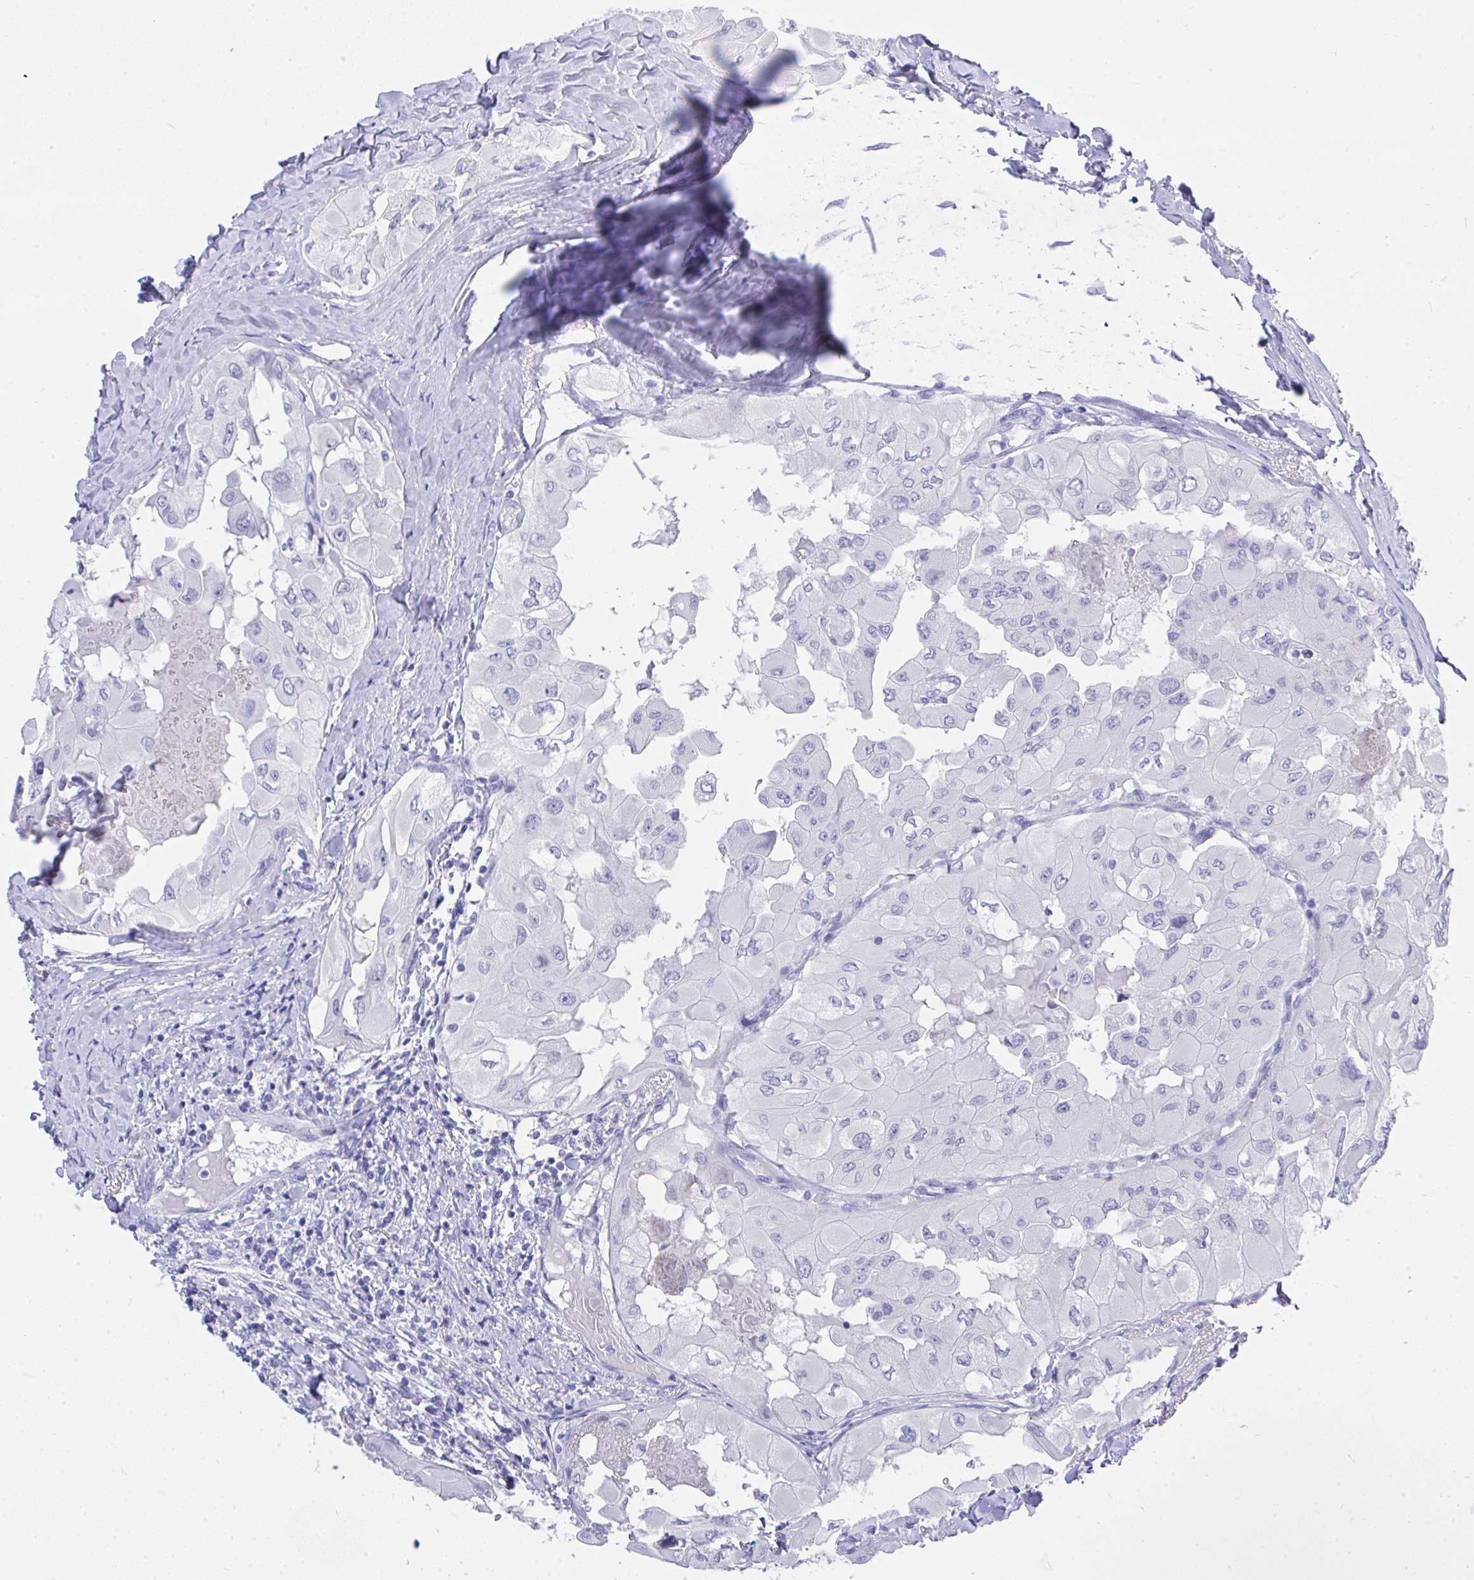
{"staining": {"intensity": "negative", "quantity": "none", "location": "none"}, "tissue": "thyroid cancer", "cell_type": "Tumor cells", "image_type": "cancer", "snomed": [{"axis": "morphology", "description": "Normal tissue, NOS"}, {"axis": "morphology", "description": "Papillary adenocarcinoma, NOS"}, {"axis": "topography", "description": "Thyroid gland"}], "caption": "An IHC photomicrograph of thyroid cancer is shown. There is no staining in tumor cells of thyroid cancer.", "gene": "MS4A12", "patient": {"sex": "female", "age": 59}}